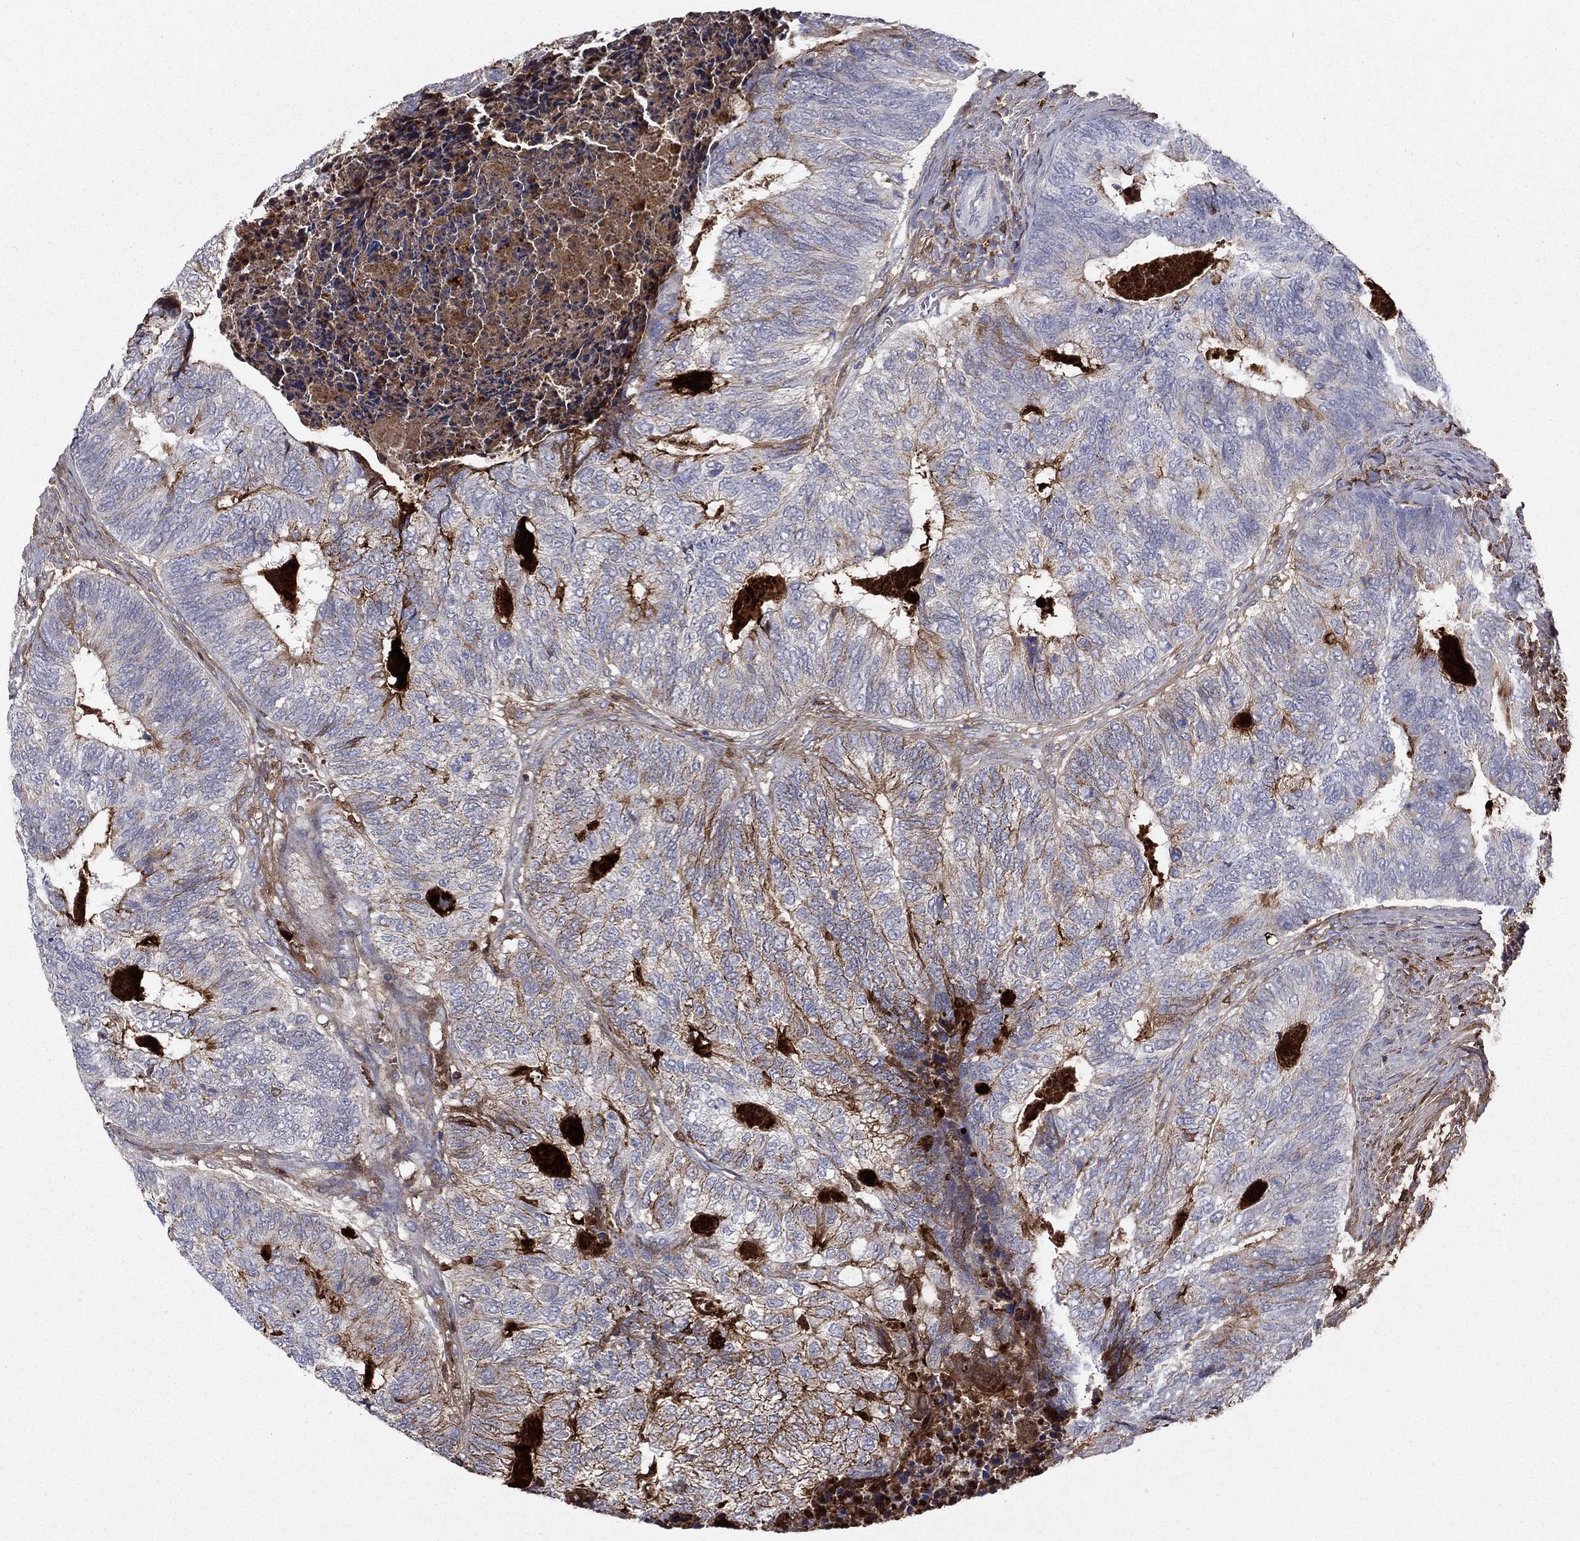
{"staining": {"intensity": "strong", "quantity": "<25%", "location": "cytoplasmic/membranous"}, "tissue": "colorectal cancer", "cell_type": "Tumor cells", "image_type": "cancer", "snomed": [{"axis": "morphology", "description": "Adenocarcinoma, NOS"}, {"axis": "topography", "description": "Colon"}], "caption": "Protein expression analysis of colorectal adenocarcinoma shows strong cytoplasmic/membranous expression in about <25% of tumor cells. (Brightfield microscopy of DAB IHC at high magnification).", "gene": "HPX", "patient": {"sex": "female", "age": 67}}